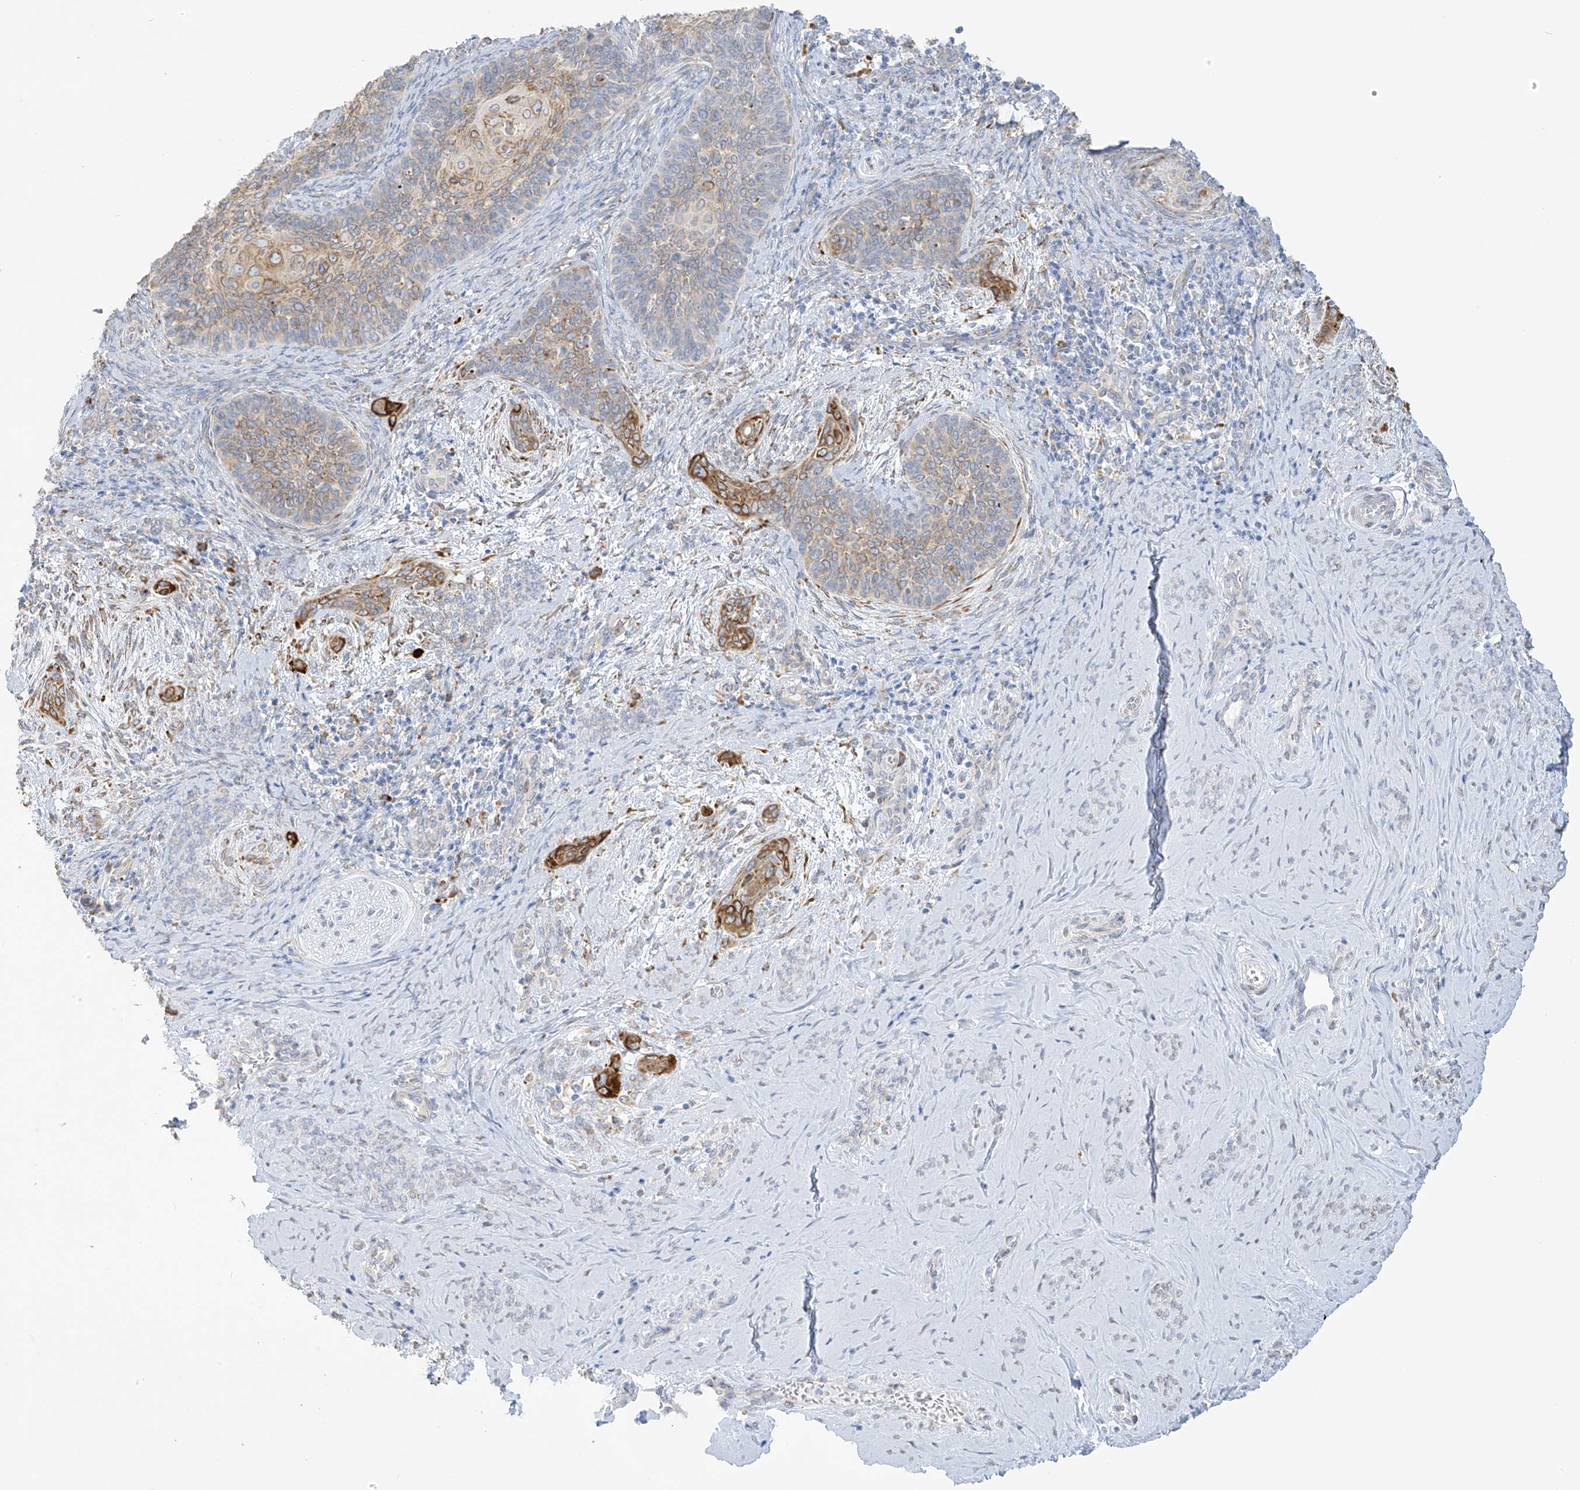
{"staining": {"intensity": "moderate", "quantity": "<25%", "location": "cytoplasmic/membranous"}, "tissue": "cervical cancer", "cell_type": "Tumor cells", "image_type": "cancer", "snomed": [{"axis": "morphology", "description": "Squamous cell carcinoma, NOS"}, {"axis": "topography", "description": "Cervix"}], "caption": "Protein expression analysis of human cervical cancer (squamous cell carcinoma) reveals moderate cytoplasmic/membranous staining in approximately <25% of tumor cells. (brown staining indicates protein expression, while blue staining denotes nuclei).", "gene": "LRRC59", "patient": {"sex": "female", "age": 33}}